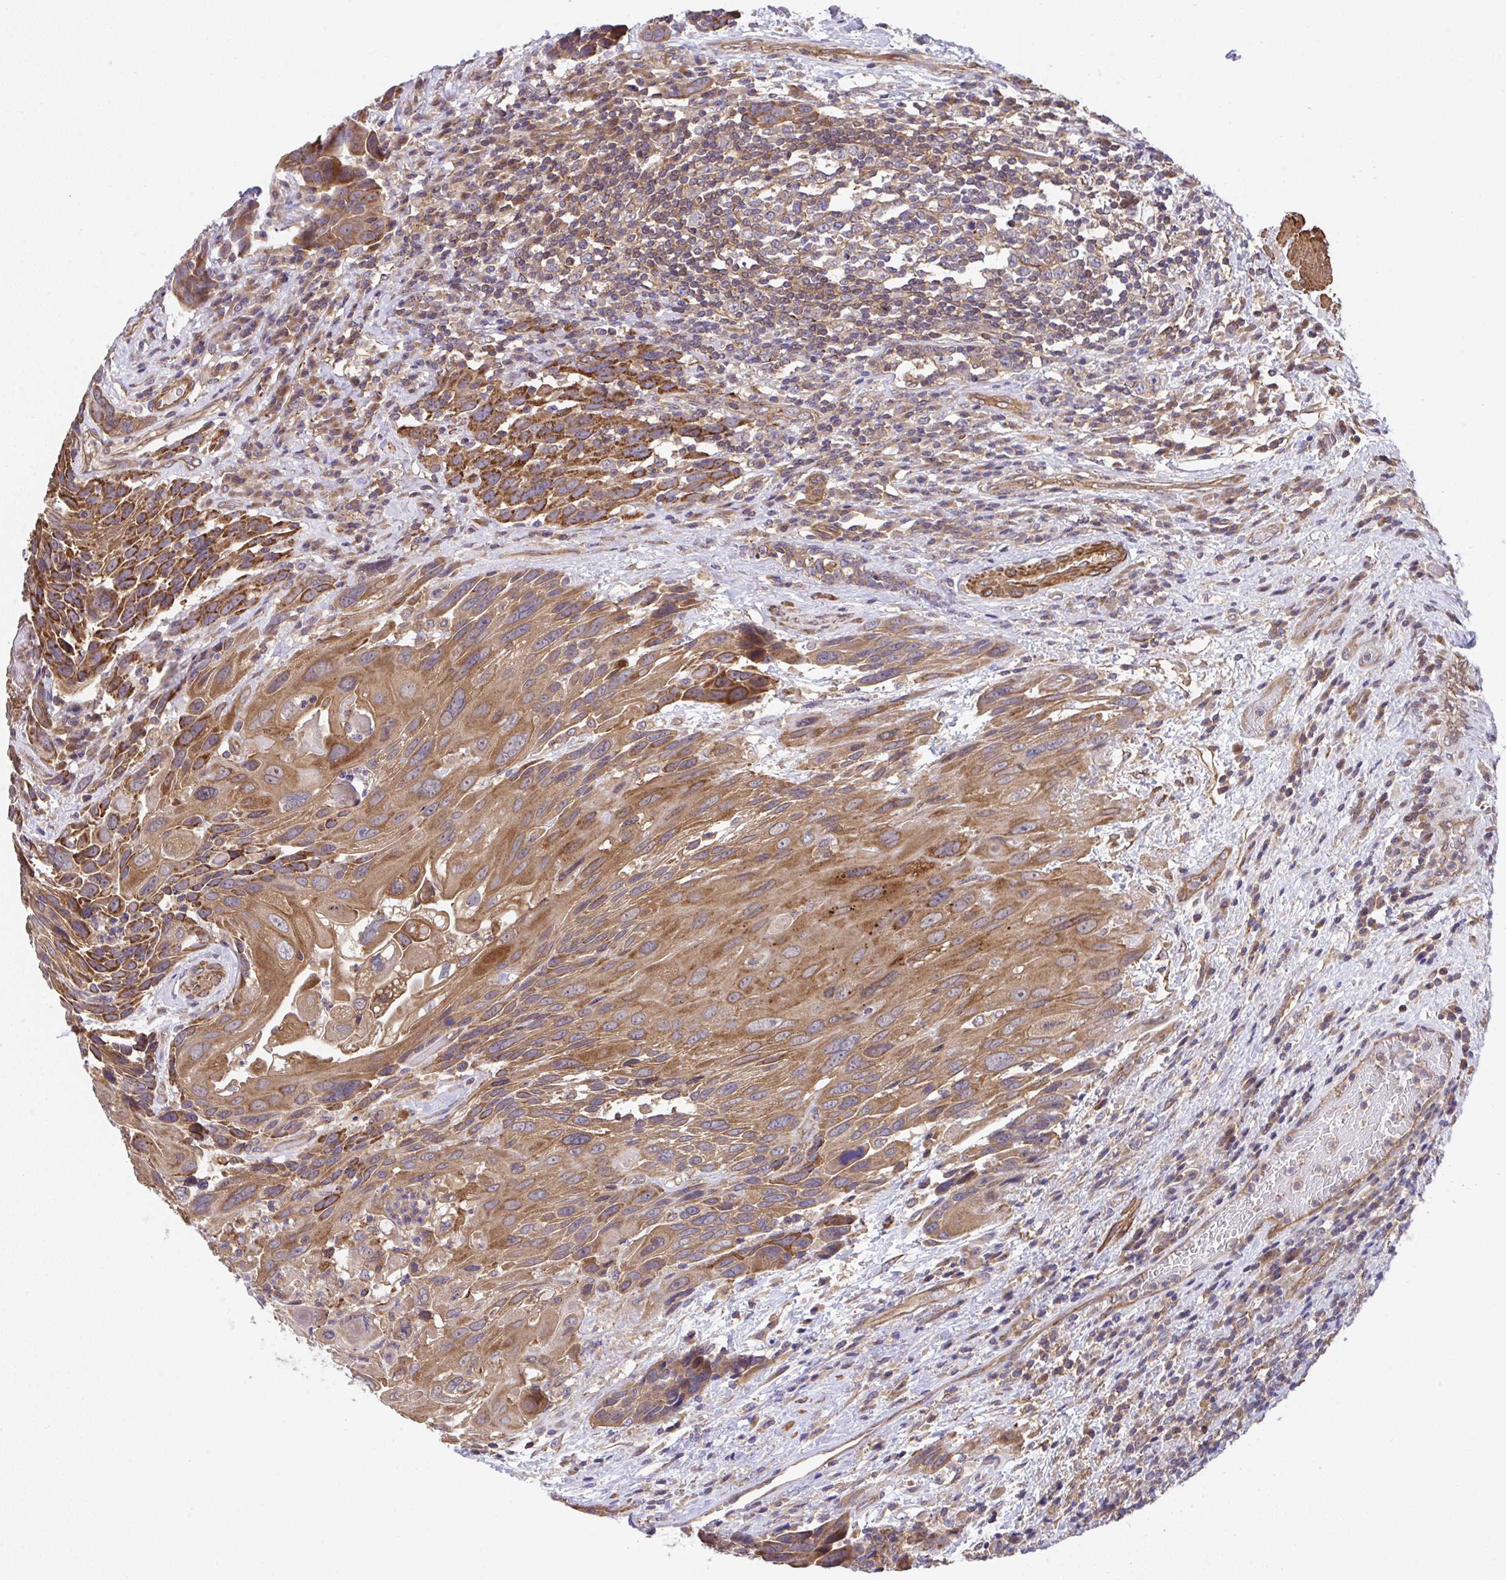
{"staining": {"intensity": "strong", "quantity": ">75%", "location": "cytoplasmic/membranous"}, "tissue": "urothelial cancer", "cell_type": "Tumor cells", "image_type": "cancer", "snomed": [{"axis": "morphology", "description": "Urothelial carcinoma, High grade"}, {"axis": "topography", "description": "Urinary bladder"}], "caption": "Strong cytoplasmic/membranous positivity is seen in approximately >75% of tumor cells in high-grade urothelial carcinoma.", "gene": "ZNF696", "patient": {"sex": "female", "age": 70}}